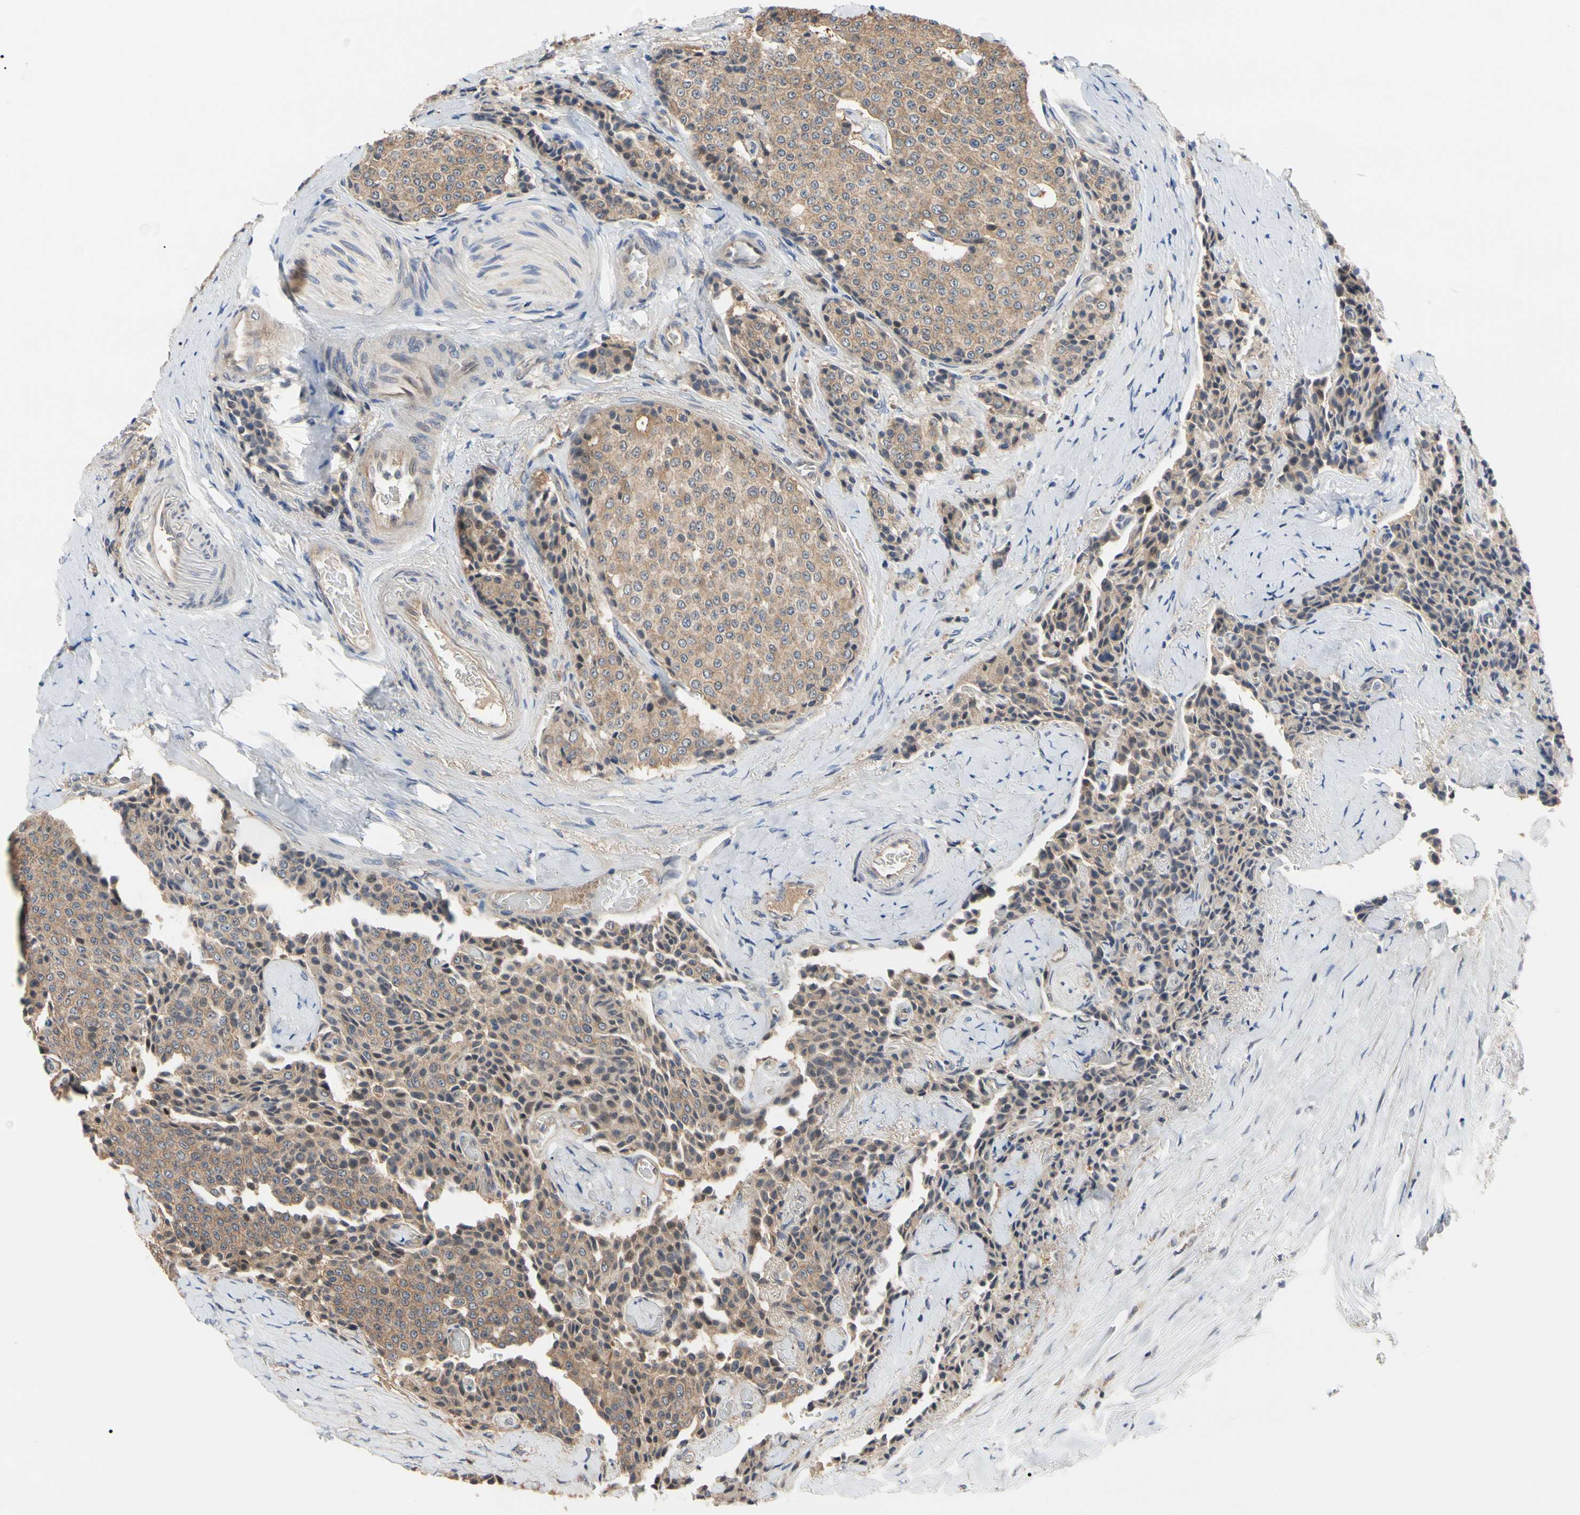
{"staining": {"intensity": "moderate", "quantity": ">75%", "location": "cytoplasmic/membranous"}, "tissue": "carcinoid", "cell_type": "Tumor cells", "image_type": "cancer", "snomed": [{"axis": "morphology", "description": "Carcinoid, malignant, NOS"}, {"axis": "topography", "description": "Colon"}], "caption": "A brown stain shows moderate cytoplasmic/membranous positivity of a protein in carcinoid tumor cells. (IHC, brightfield microscopy, high magnification).", "gene": "DPP8", "patient": {"sex": "female", "age": 61}}